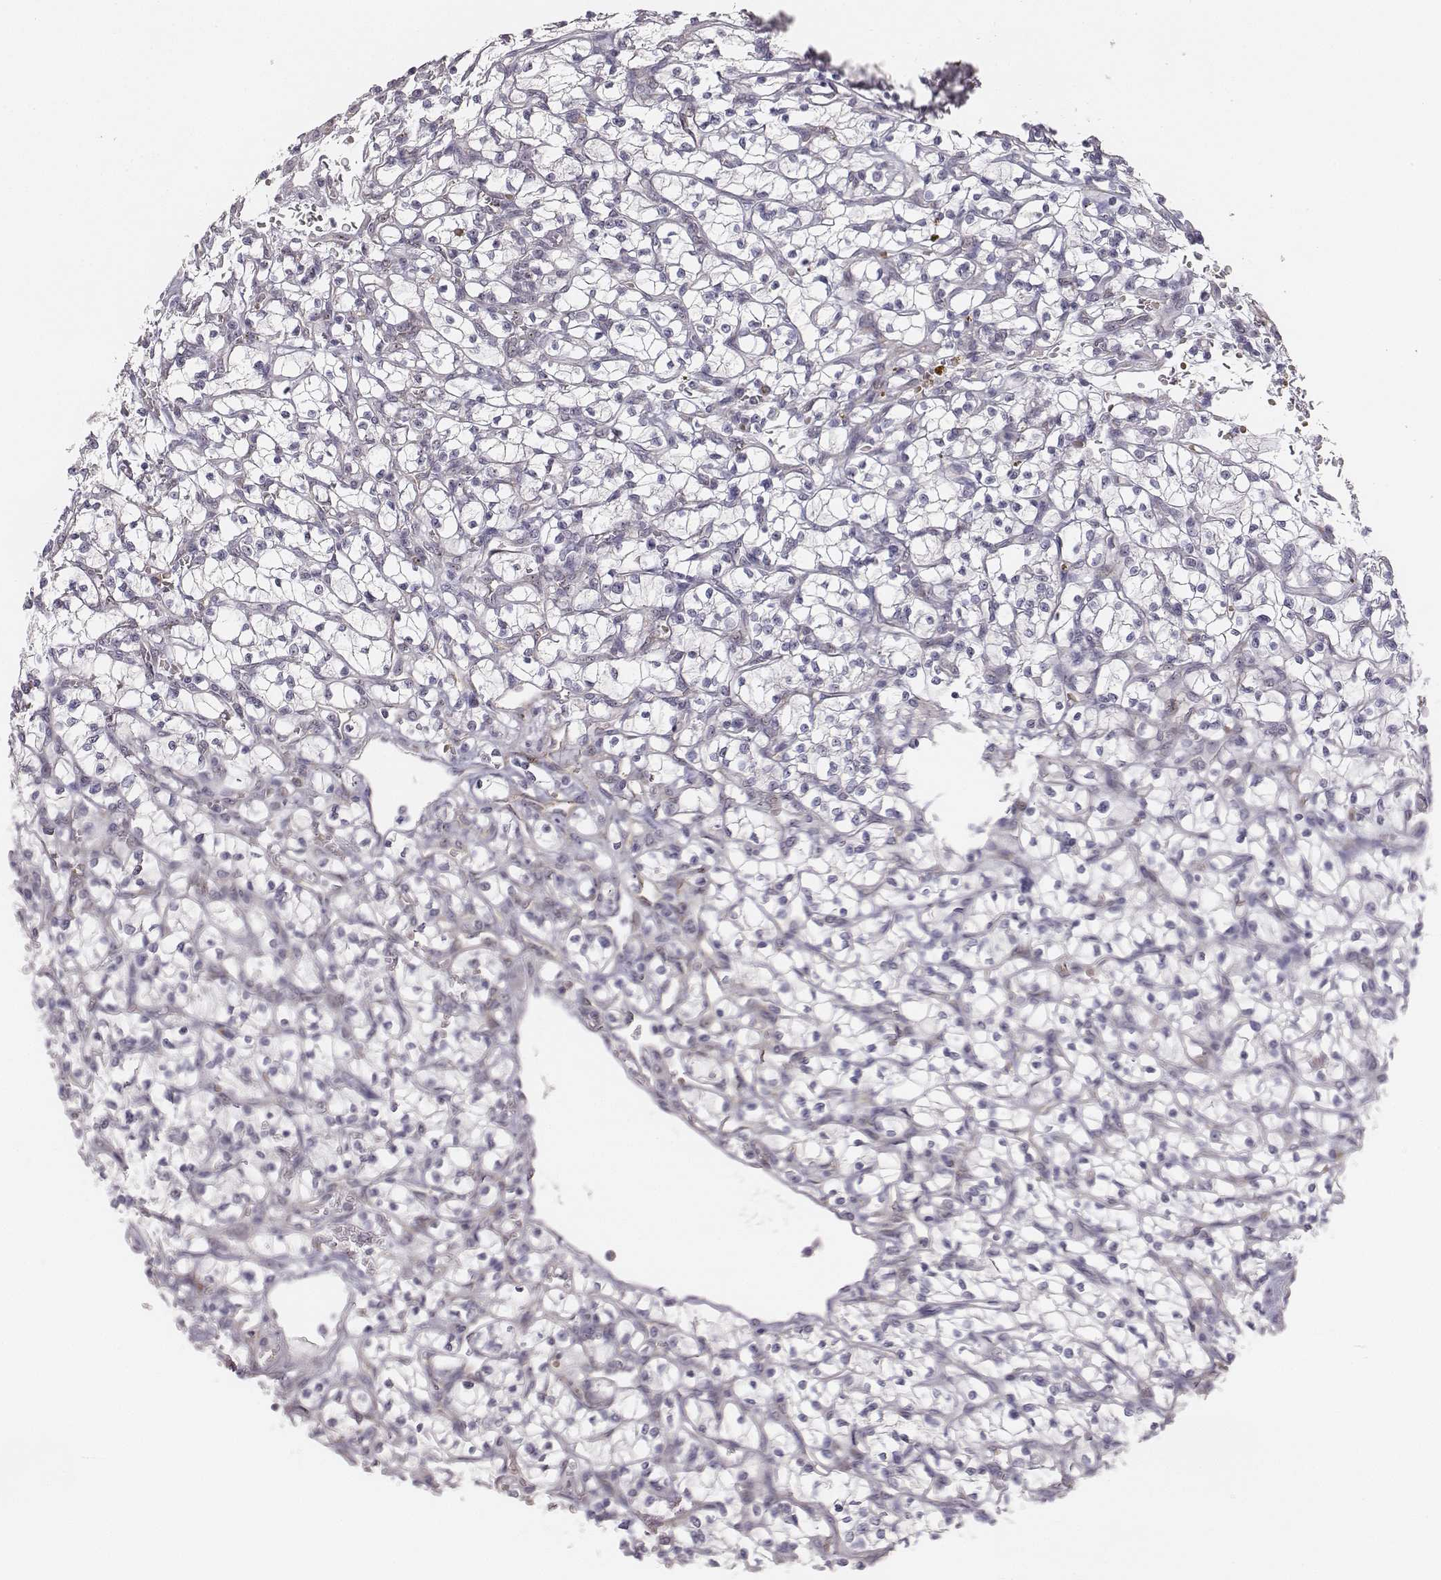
{"staining": {"intensity": "negative", "quantity": "none", "location": "none"}, "tissue": "renal cancer", "cell_type": "Tumor cells", "image_type": "cancer", "snomed": [{"axis": "morphology", "description": "Adenocarcinoma, NOS"}, {"axis": "topography", "description": "Kidney"}], "caption": "Human renal cancer stained for a protein using immunohistochemistry (IHC) displays no positivity in tumor cells.", "gene": "NIFK", "patient": {"sex": "female", "age": 64}}